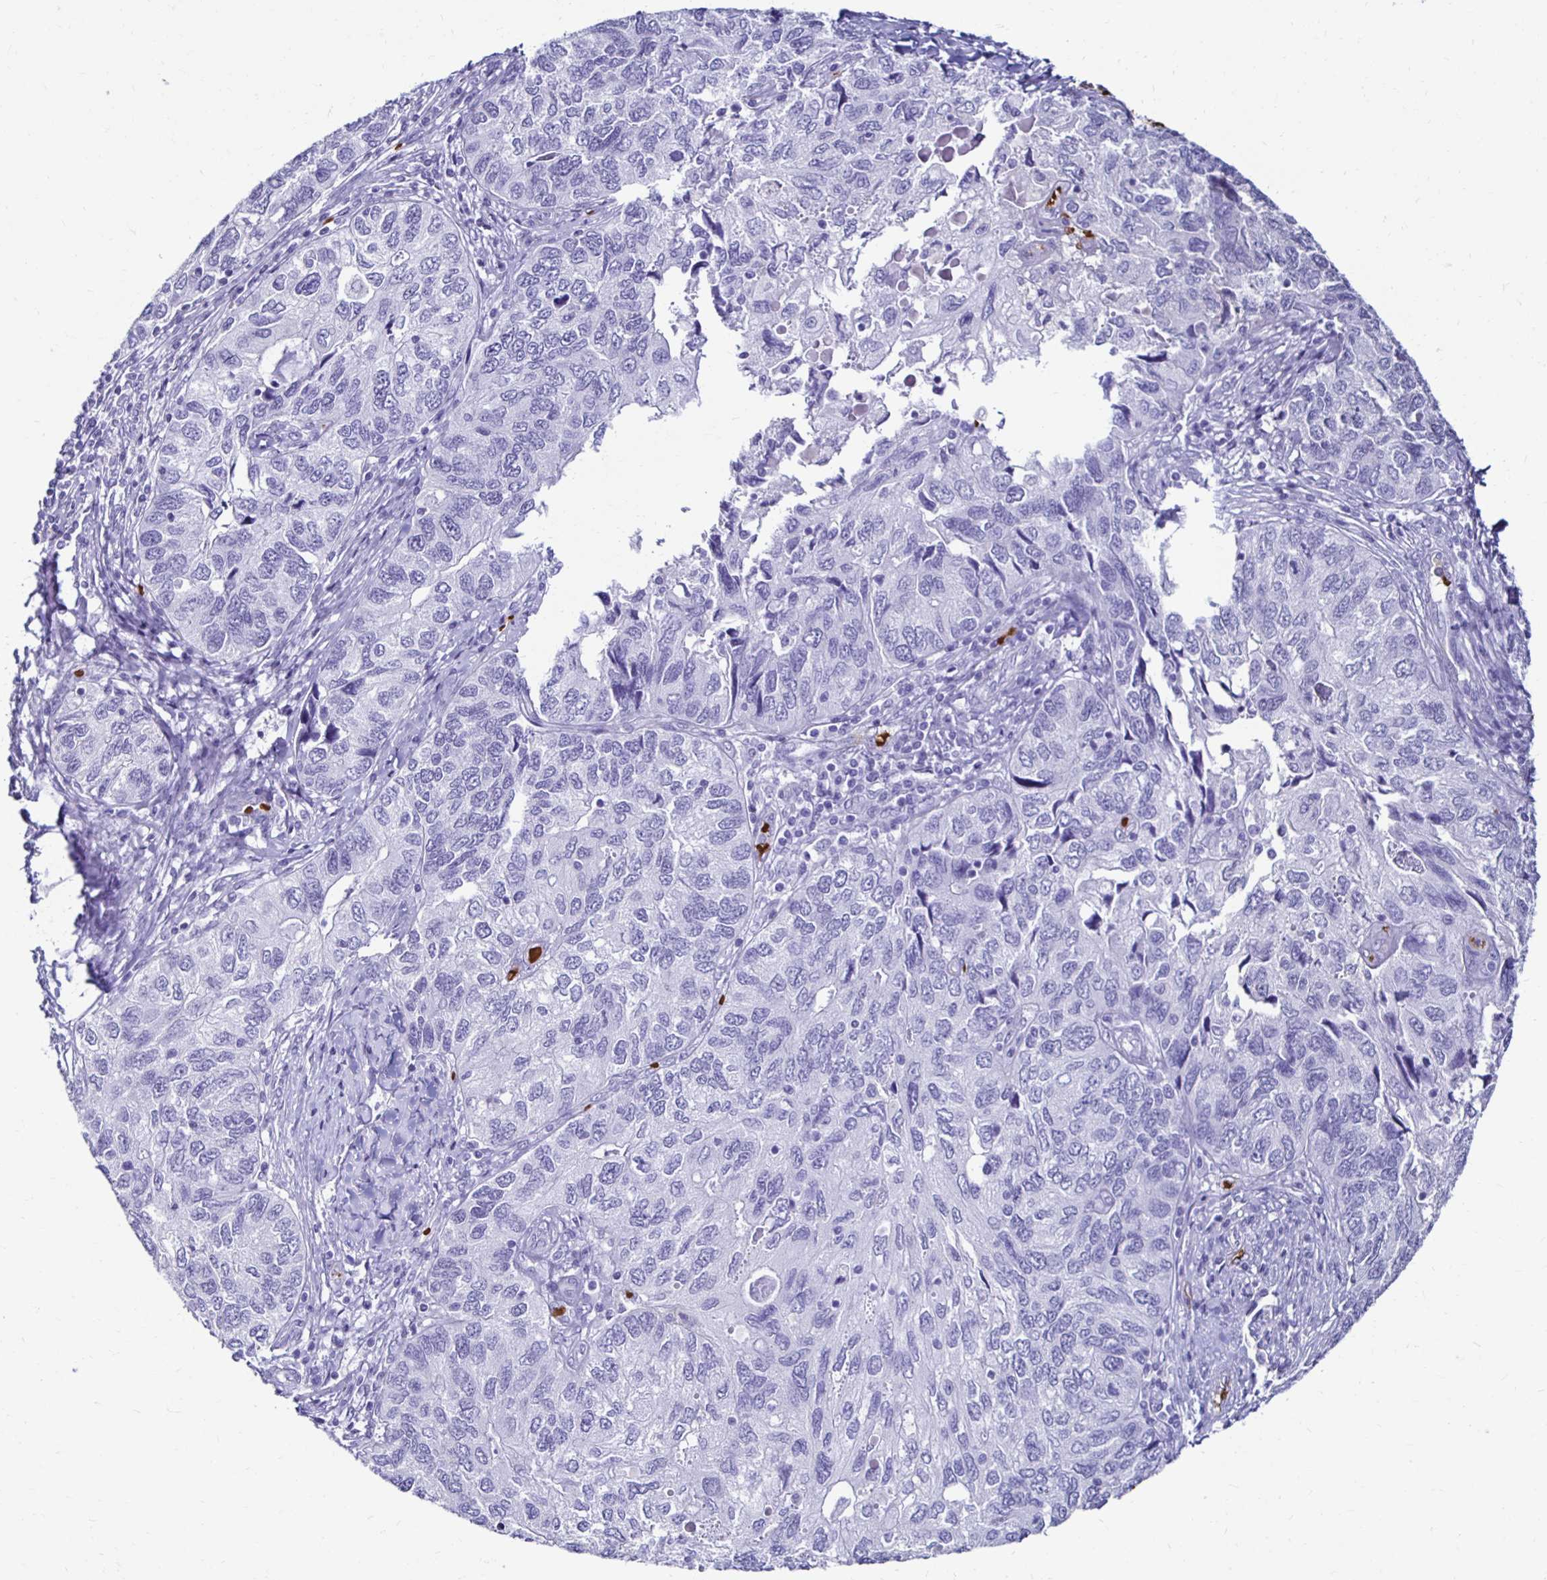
{"staining": {"intensity": "negative", "quantity": "none", "location": "none"}, "tissue": "endometrial cancer", "cell_type": "Tumor cells", "image_type": "cancer", "snomed": [{"axis": "morphology", "description": "Carcinoma, NOS"}, {"axis": "topography", "description": "Uterus"}], "caption": "Tumor cells are negative for protein expression in human endometrial cancer (carcinoma).", "gene": "RHBDL3", "patient": {"sex": "female", "age": 76}}